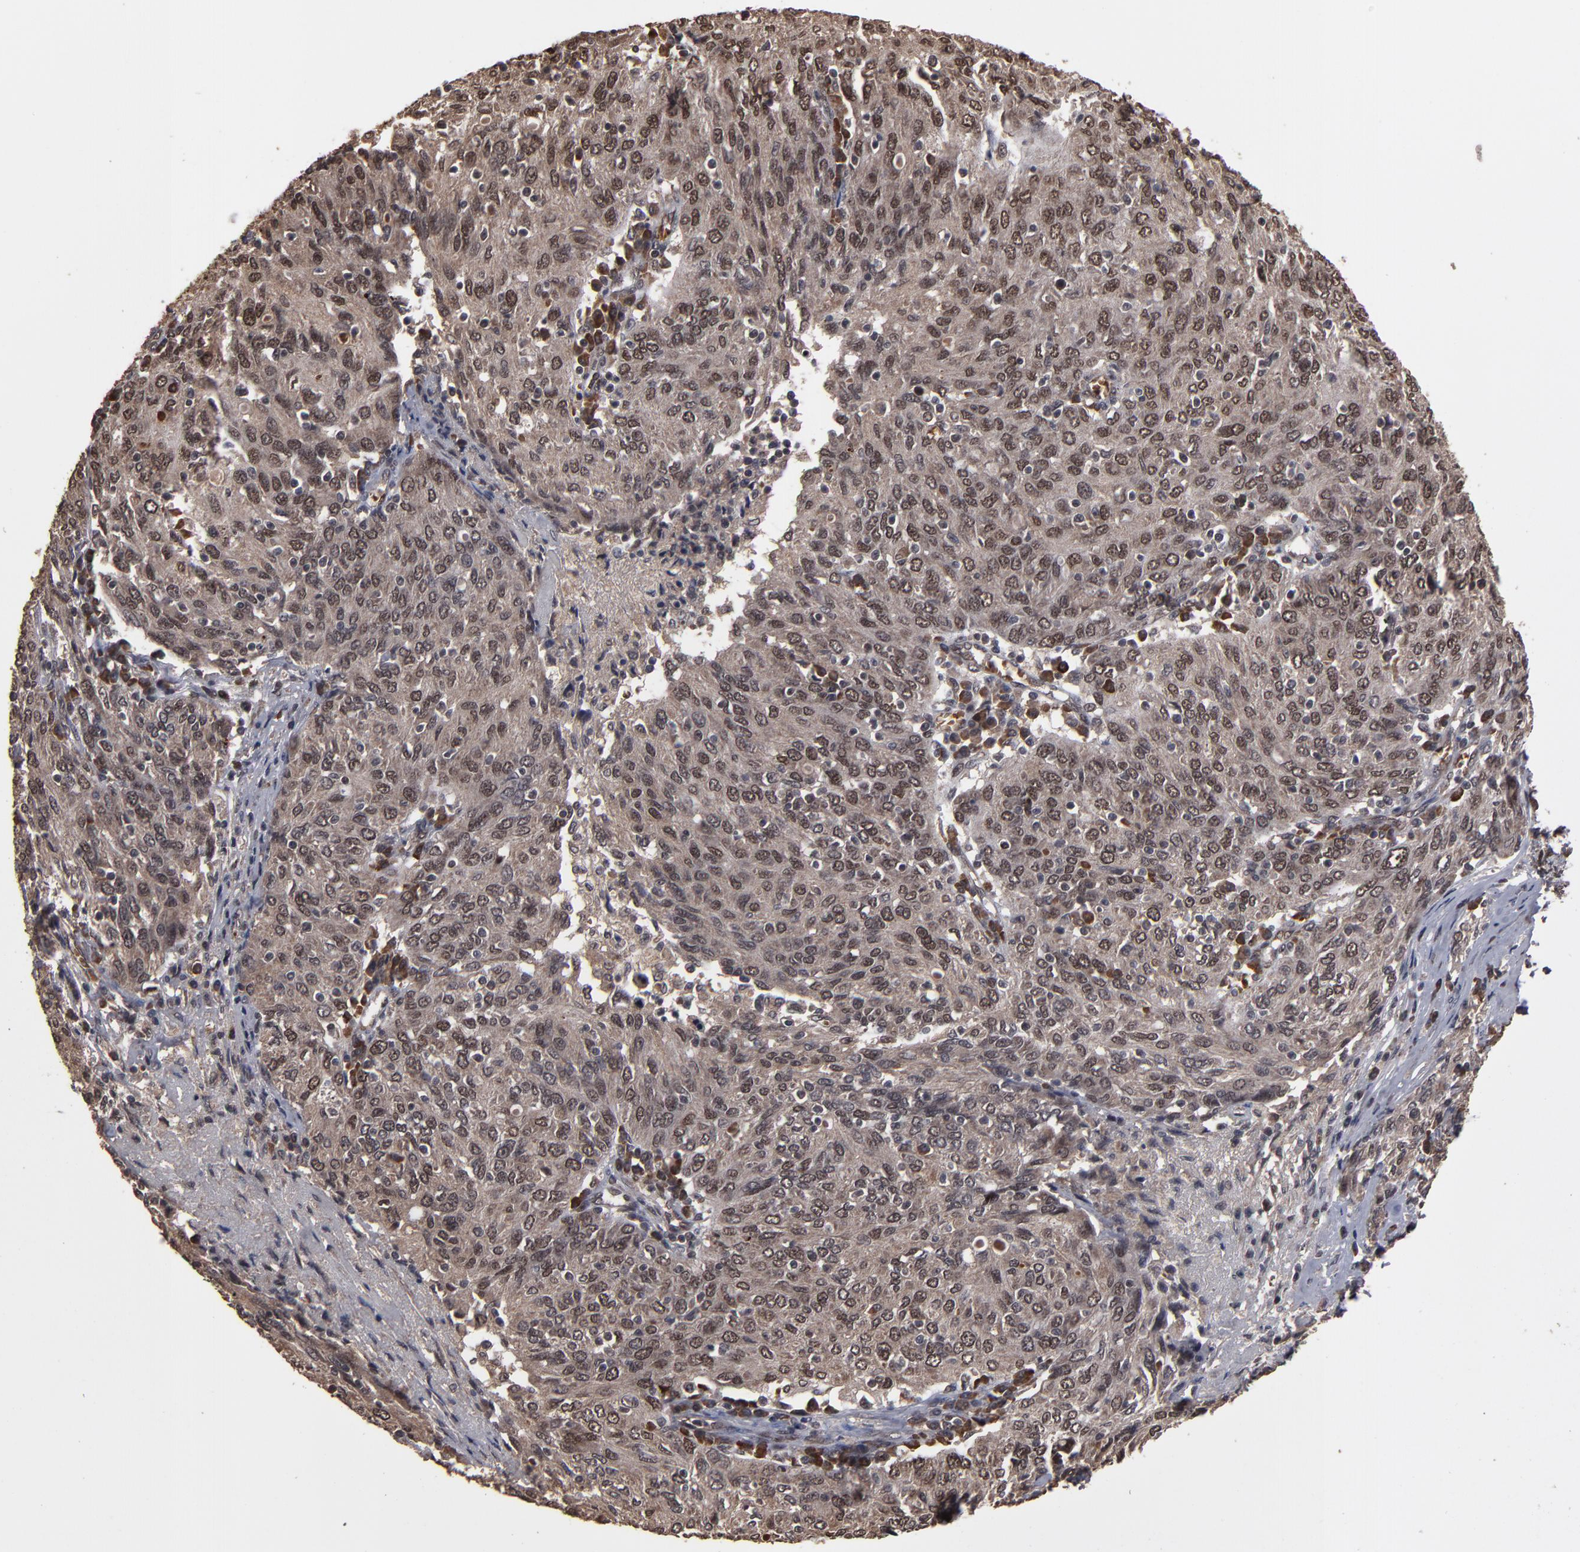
{"staining": {"intensity": "moderate", "quantity": ">75%", "location": "cytoplasmic/membranous,nuclear"}, "tissue": "ovarian cancer", "cell_type": "Tumor cells", "image_type": "cancer", "snomed": [{"axis": "morphology", "description": "Carcinoma, endometroid"}, {"axis": "topography", "description": "Ovary"}], "caption": "Brown immunohistochemical staining in ovarian cancer (endometroid carcinoma) exhibits moderate cytoplasmic/membranous and nuclear positivity in approximately >75% of tumor cells. The protein of interest is stained brown, and the nuclei are stained in blue (DAB IHC with brightfield microscopy, high magnification).", "gene": "NXF2B", "patient": {"sex": "female", "age": 50}}